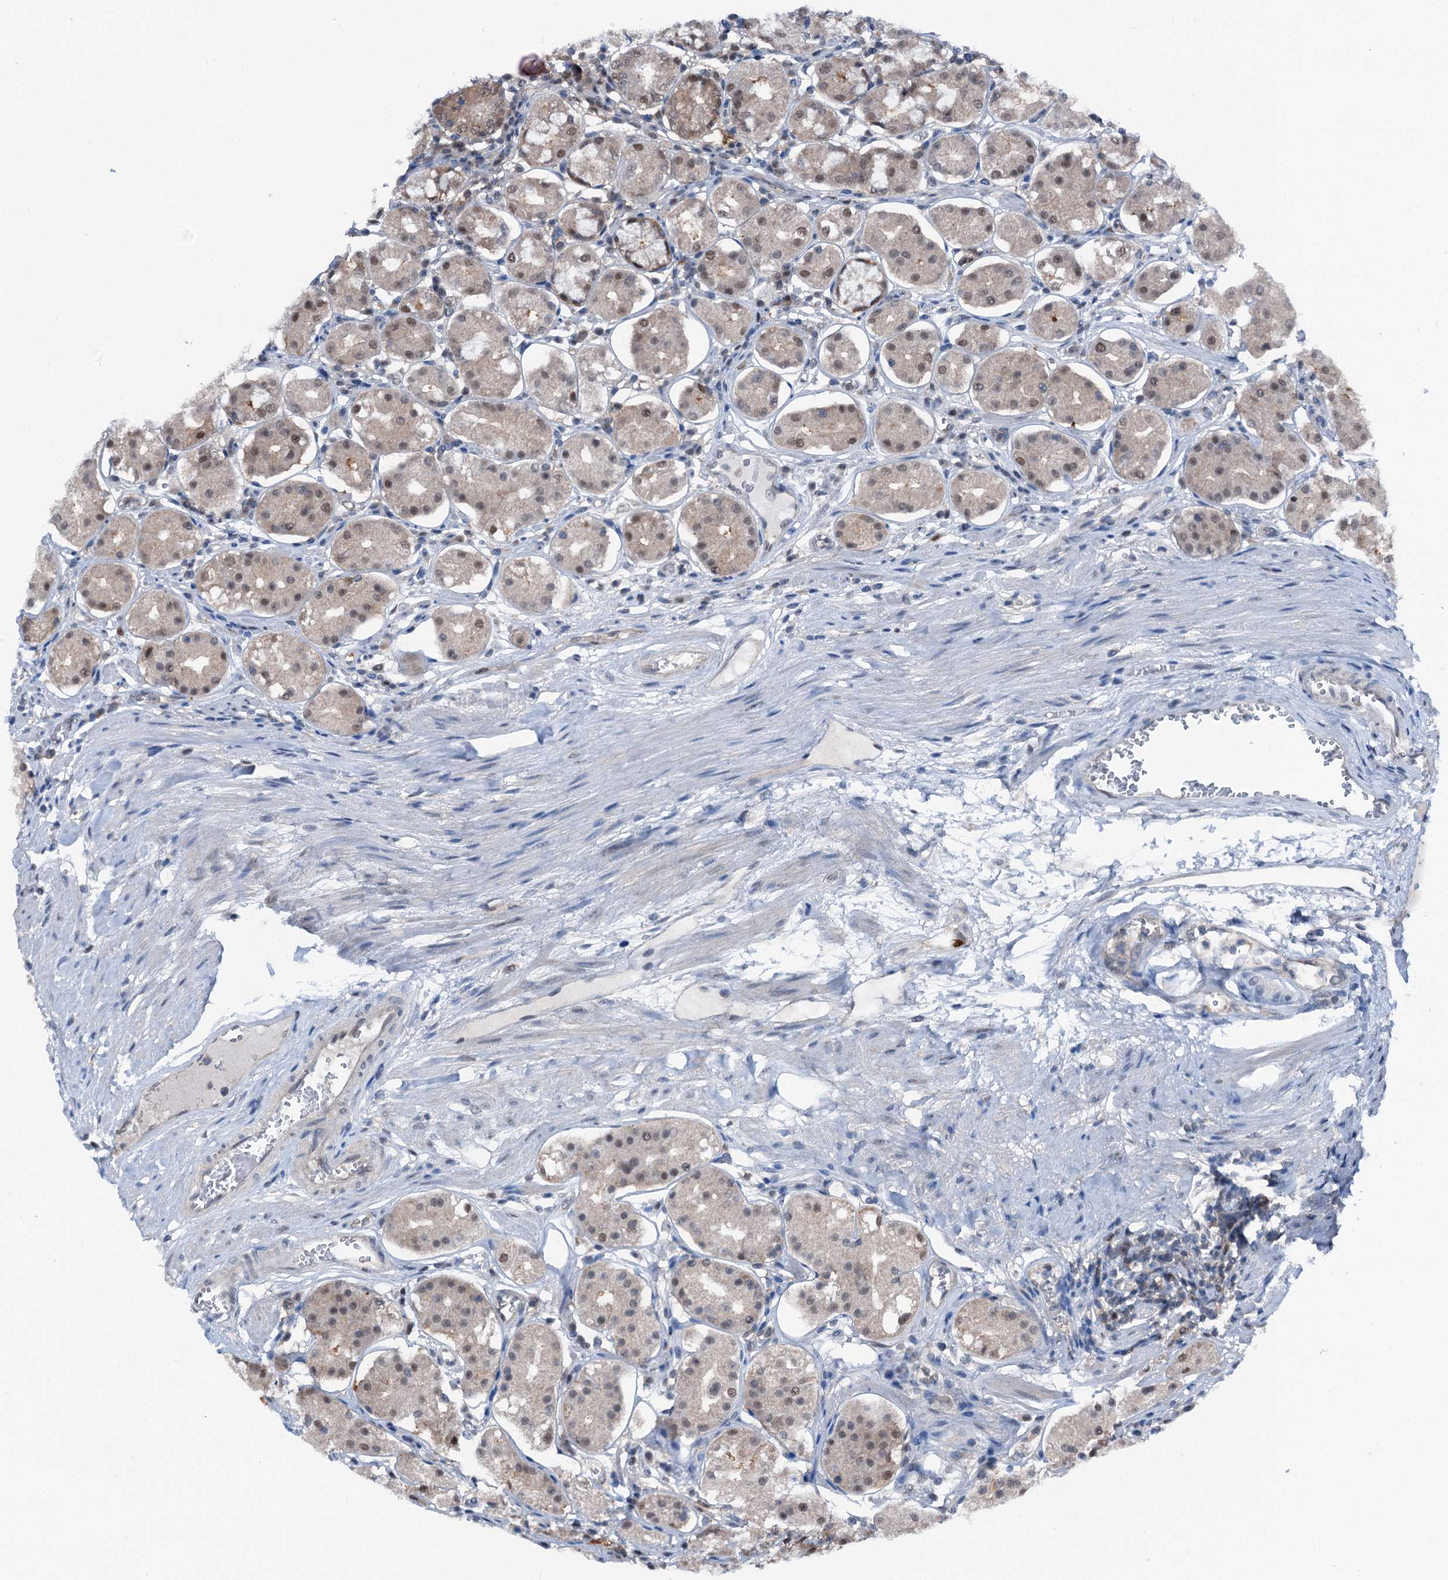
{"staining": {"intensity": "moderate", "quantity": ">75%", "location": "cytoplasmic/membranous,nuclear"}, "tissue": "stomach", "cell_type": "Glandular cells", "image_type": "normal", "snomed": [{"axis": "morphology", "description": "Normal tissue, NOS"}, {"axis": "topography", "description": "Stomach, lower"}], "caption": "IHC histopathology image of normal stomach: stomach stained using immunohistochemistry shows medium levels of moderate protein expression localized specifically in the cytoplasmic/membranous,nuclear of glandular cells, appearing as a cytoplasmic/membranous,nuclear brown color.", "gene": "PSMD13", "patient": {"sex": "female", "age": 56}}